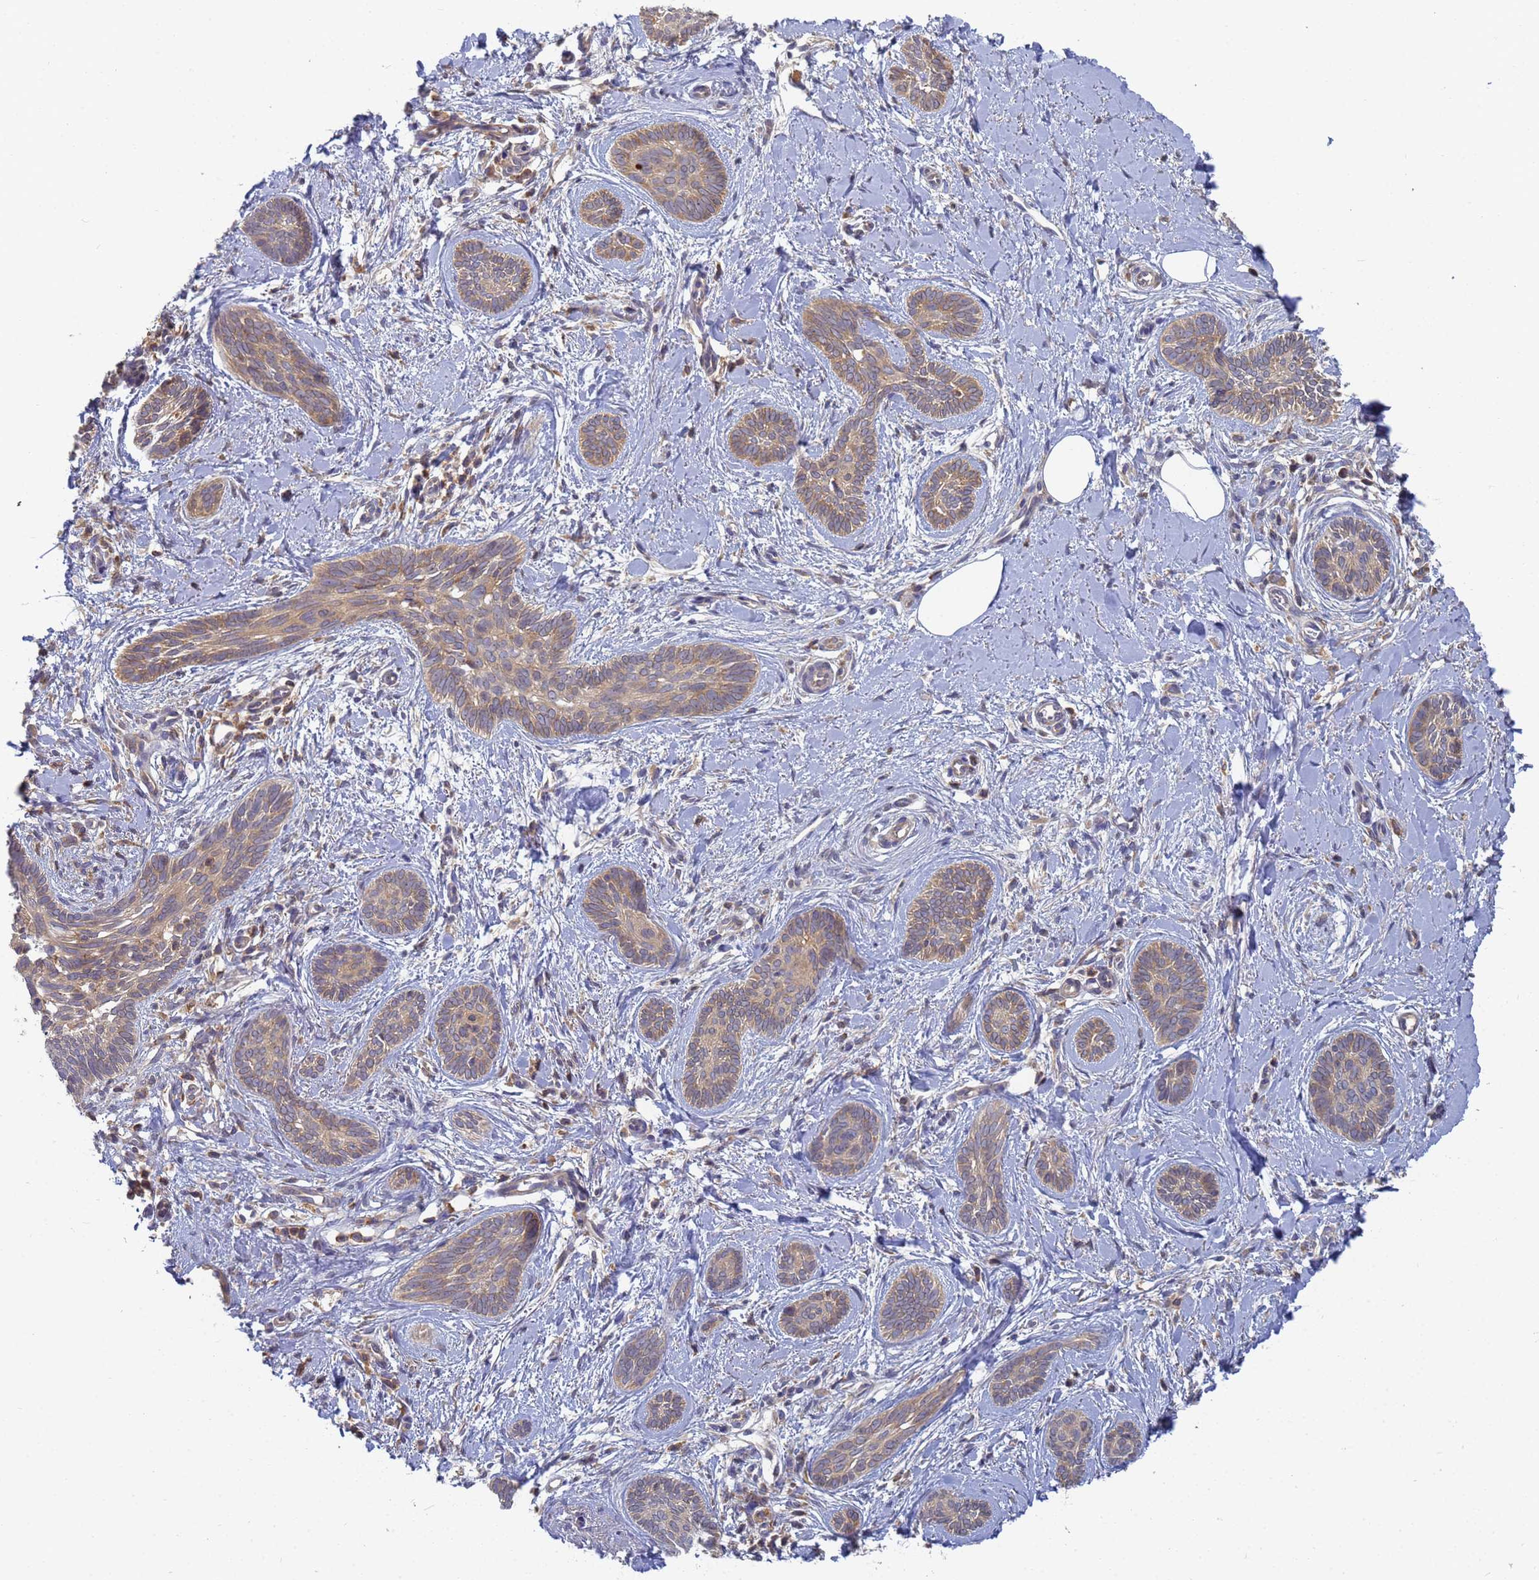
{"staining": {"intensity": "weak", "quantity": ">75%", "location": "cytoplasmic/membranous"}, "tissue": "skin cancer", "cell_type": "Tumor cells", "image_type": "cancer", "snomed": [{"axis": "morphology", "description": "Basal cell carcinoma"}, {"axis": "topography", "description": "Skin"}], "caption": "An image showing weak cytoplasmic/membranous expression in approximately >75% of tumor cells in basal cell carcinoma (skin), as visualized by brown immunohistochemical staining.", "gene": "SHARPIN", "patient": {"sex": "female", "age": 81}}